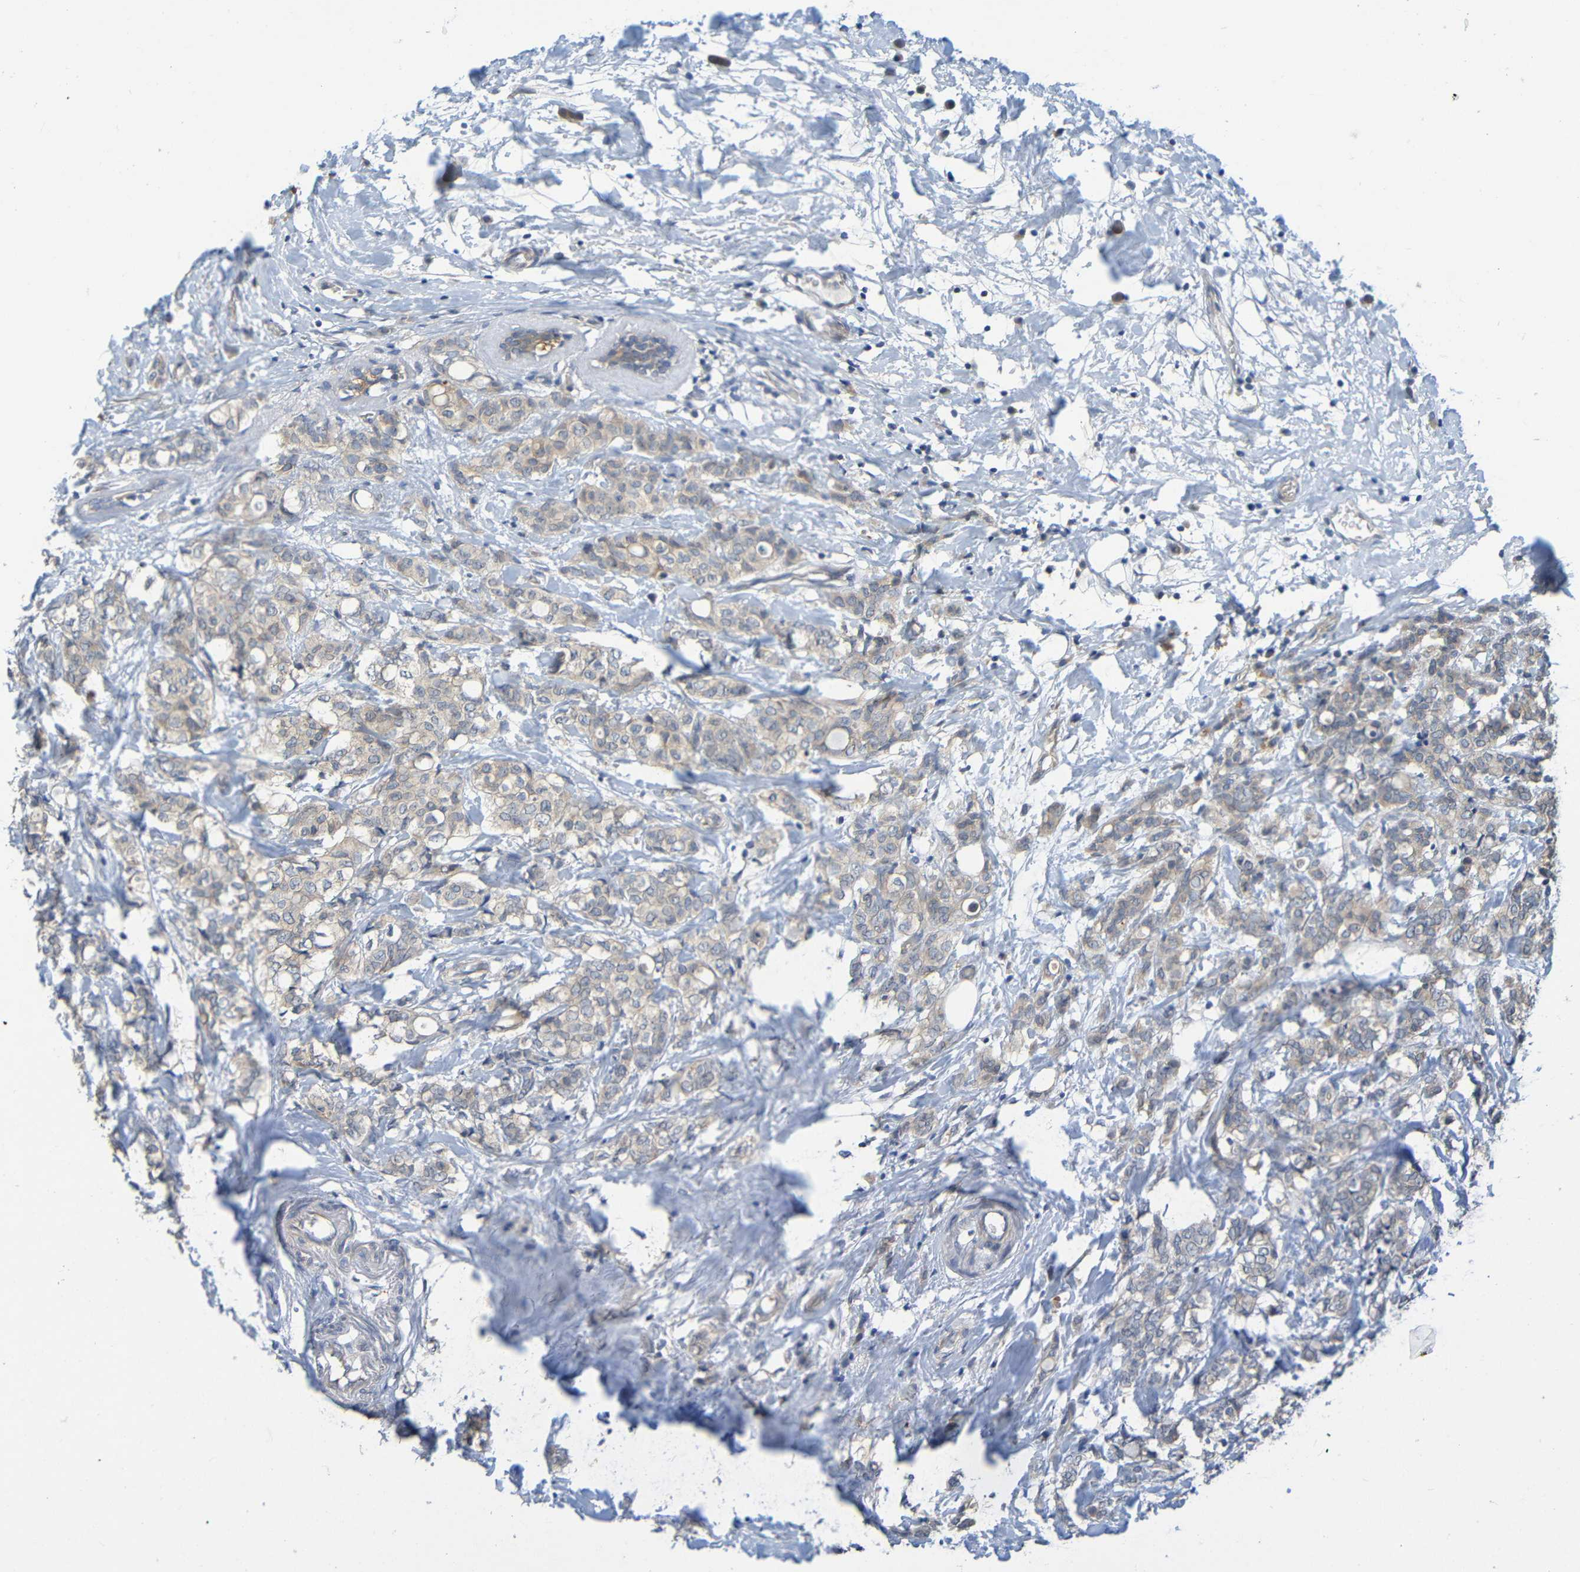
{"staining": {"intensity": "weak", "quantity": ">75%", "location": "cytoplasmic/membranous"}, "tissue": "breast cancer", "cell_type": "Tumor cells", "image_type": "cancer", "snomed": [{"axis": "morphology", "description": "Lobular carcinoma"}, {"axis": "topography", "description": "Breast"}], "caption": "Protein analysis of lobular carcinoma (breast) tissue shows weak cytoplasmic/membranous staining in about >75% of tumor cells.", "gene": "CYP4F2", "patient": {"sex": "female", "age": 60}}